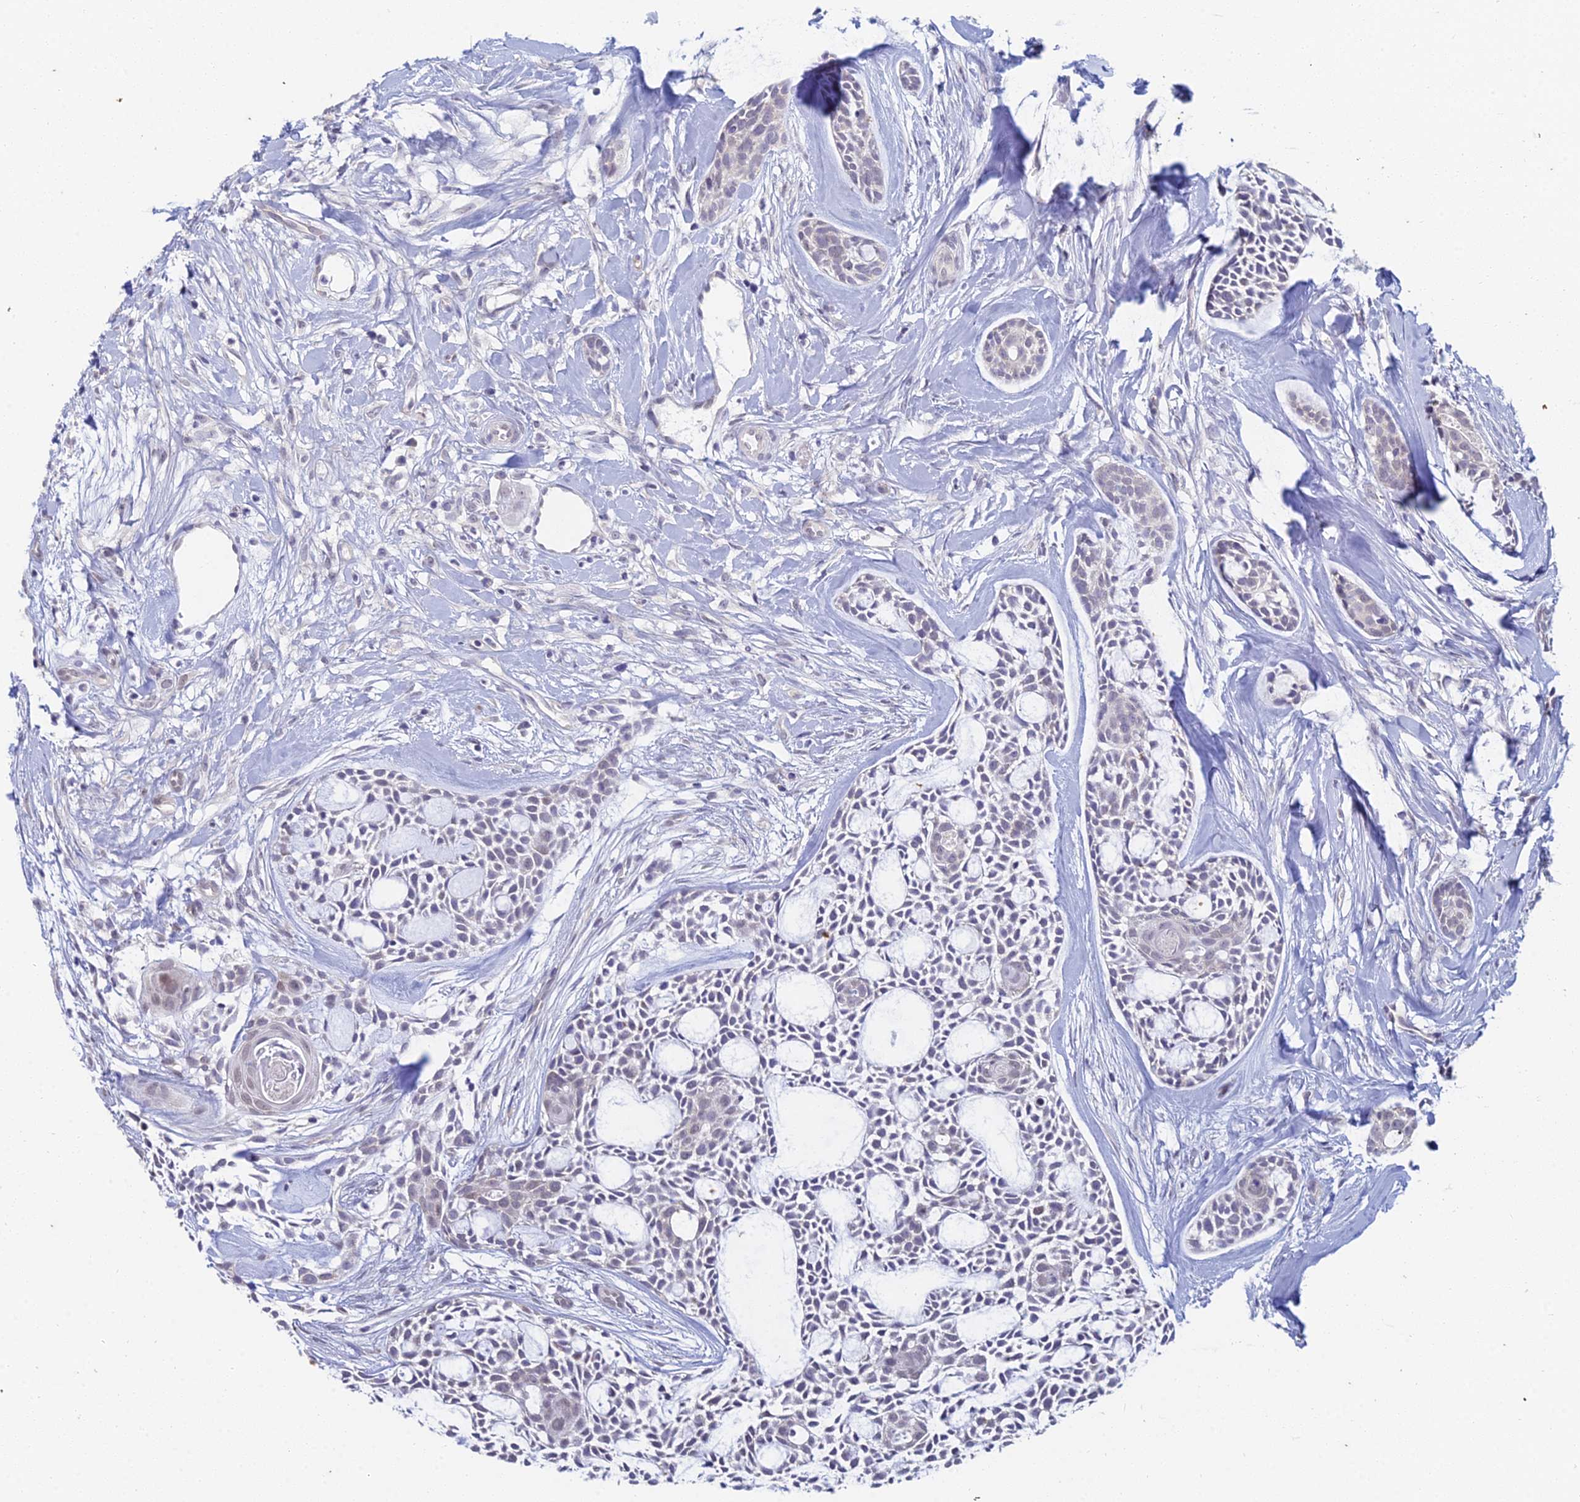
{"staining": {"intensity": "negative", "quantity": "none", "location": "none"}, "tissue": "head and neck cancer", "cell_type": "Tumor cells", "image_type": "cancer", "snomed": [{"axis": "morphology", "description": "Adenocarcinoma, NOS"}, {"axis": "topography", "description": "Subcutis"}, {"axis": "topography", "description": "Head-Neck"}], "caption": "Head and neck cancer stained for a protein using immunohistochemistry (IHC) exhibits no expression tumor cells.", "gene": "EEF2KMT", "patient": {"sex": "female", "age": 73}}